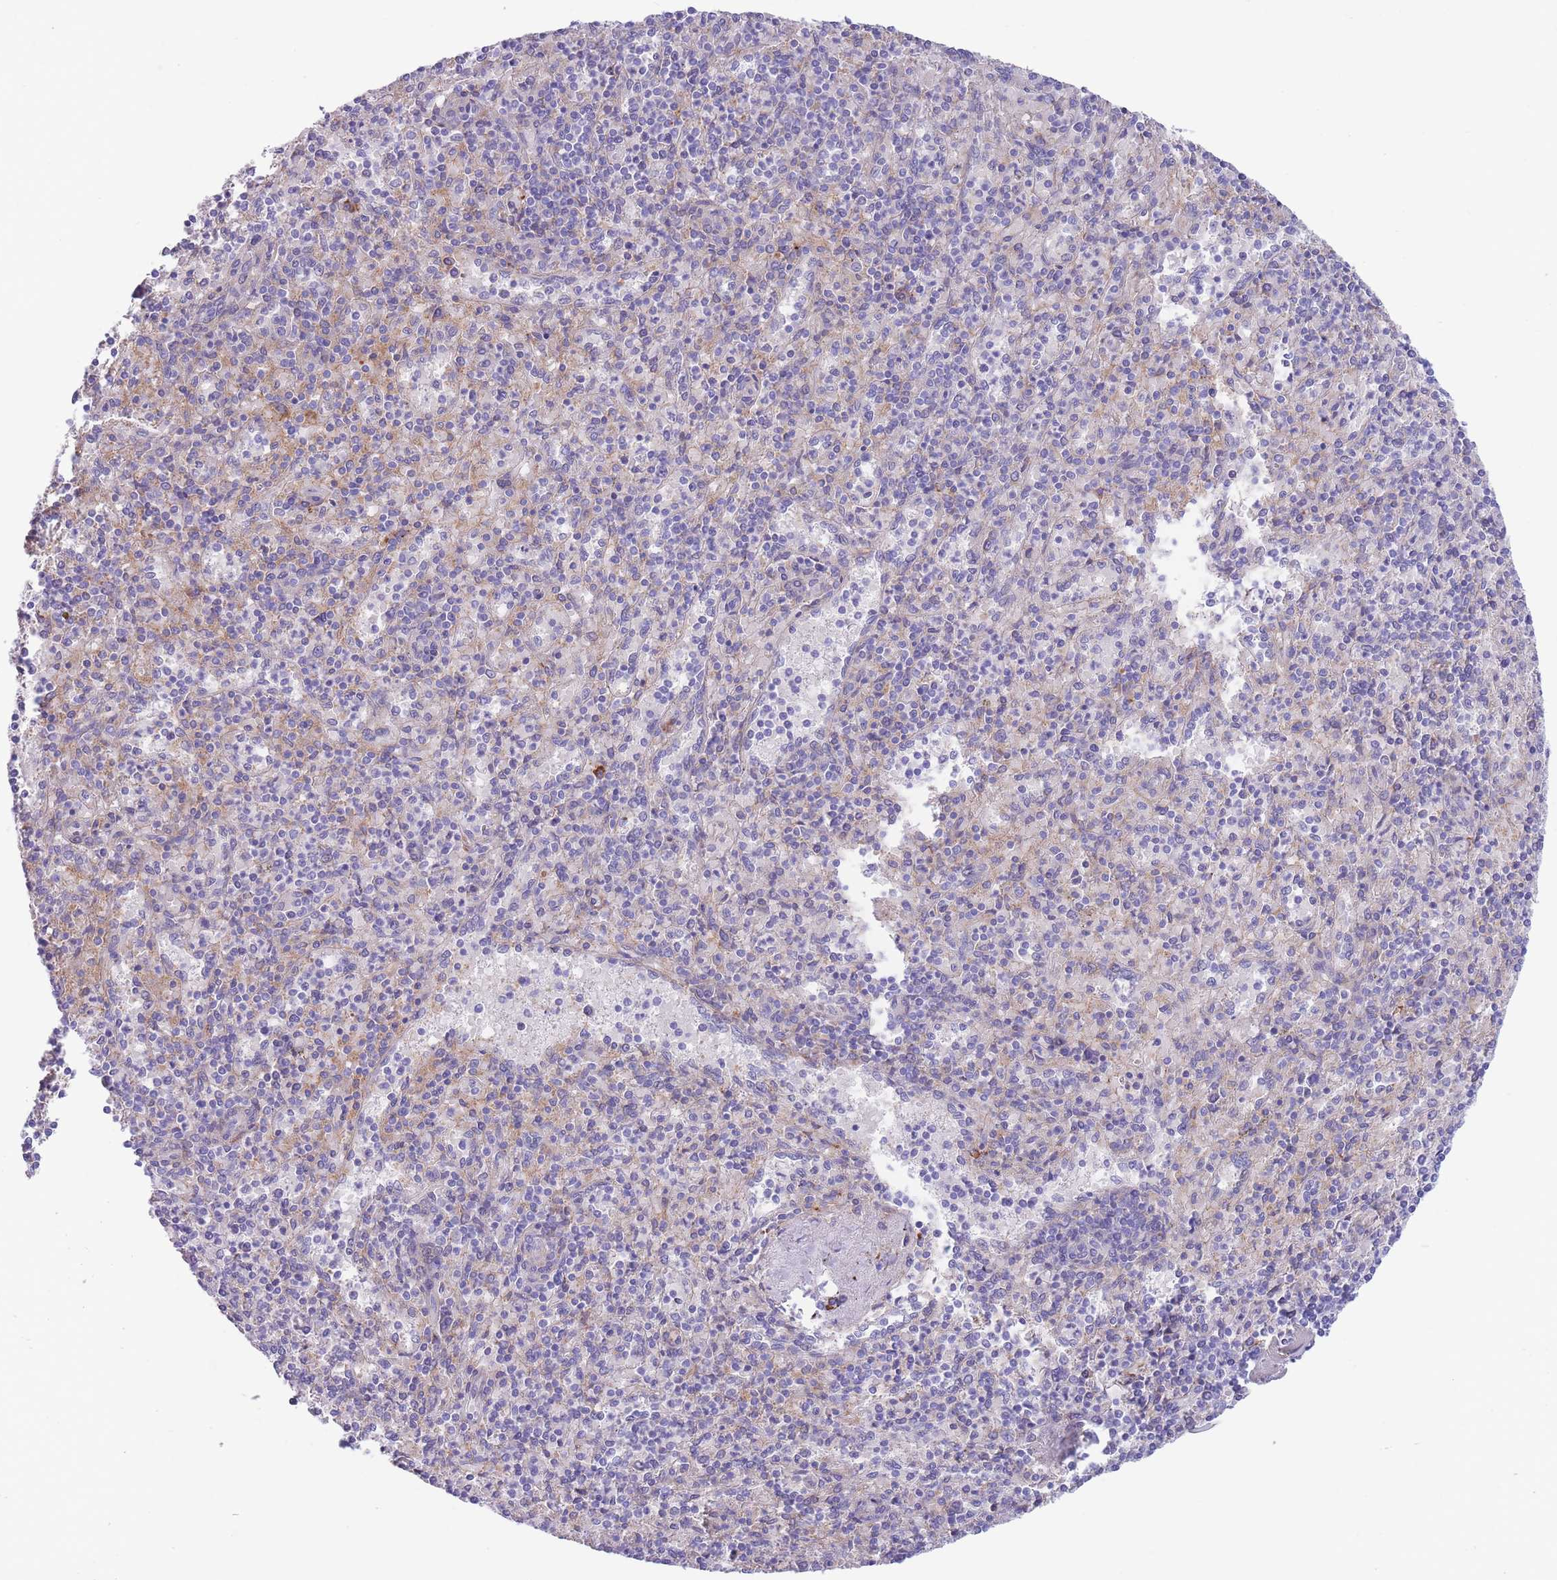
{"staining": {"intensity": "negative", "quantity": "none", "location": "none"}, "tissue": "spleen", "cell_type": "Cells in red pulp", "image_type": "normal", "snomed": [{"axis": "morphology", "description": "Normal tissue, NOS"}, {"axis": "topography", "description": "Spleen"}], "caption": "This is an IHC histopathology image of unremarkable spleen. There is no staining in cells in red pulp.", "gene": "DET1", "patient": {"sex": "male", "age": 82}}